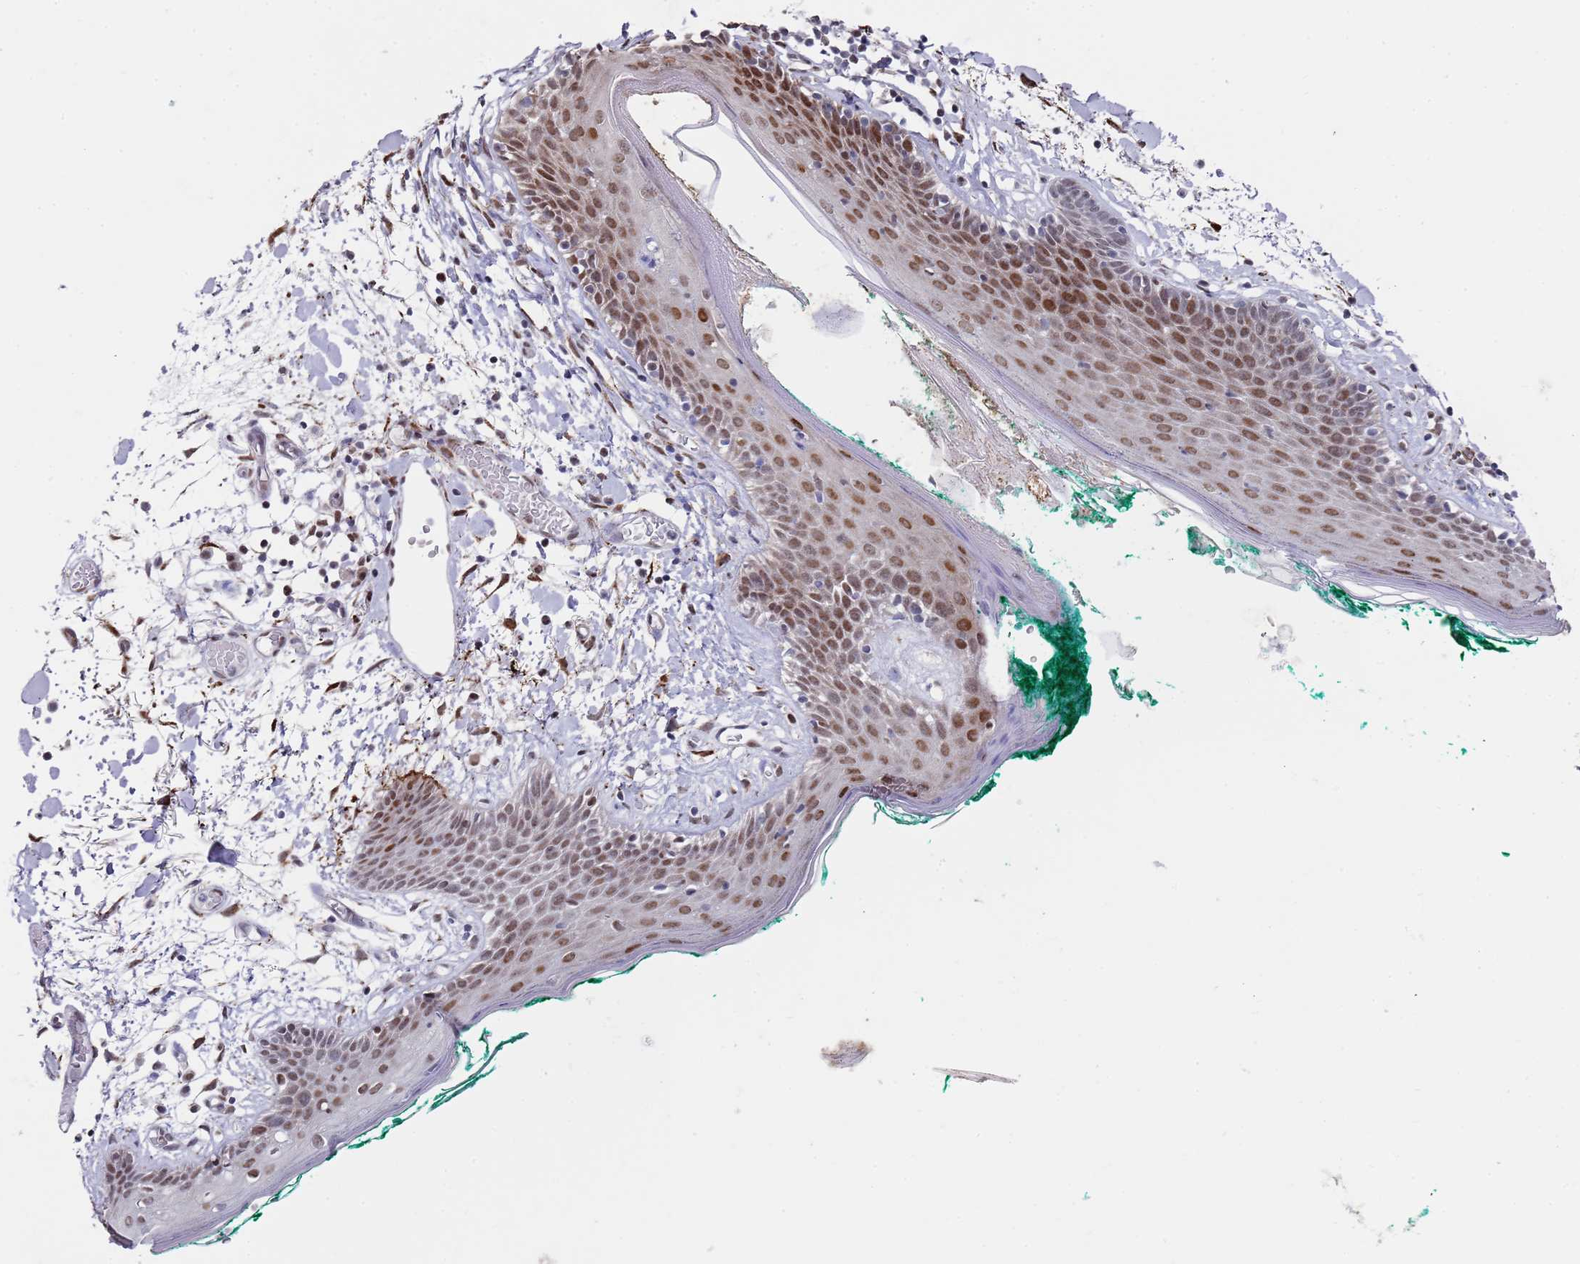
{"staining": {"intensity": "moderate", "quantity": ">75%", "location": "nuclear"}, "tissue": "skin", "cell_type": "Fibroblasts", "image_type": "normal", "snomed": [{"axis": "morphology", "description": "Normal tissue, NOS"}, {"axis": "topography", "description": "Skin"}], "caption": "High-magnification brightfield microscopy of unremarkable skin stained with DAB (brown) and counterstained with hematoxylin (blue). fibroblasts exhibit moderate nuclear expression is present in approximately>75% of cells. (Stains: DAB in brown, nuclei in blue, Microscopy: brightfield microscopy at high magnification).", "gene": "COPS6", "patient": {"sex": "male", "age": 79}}